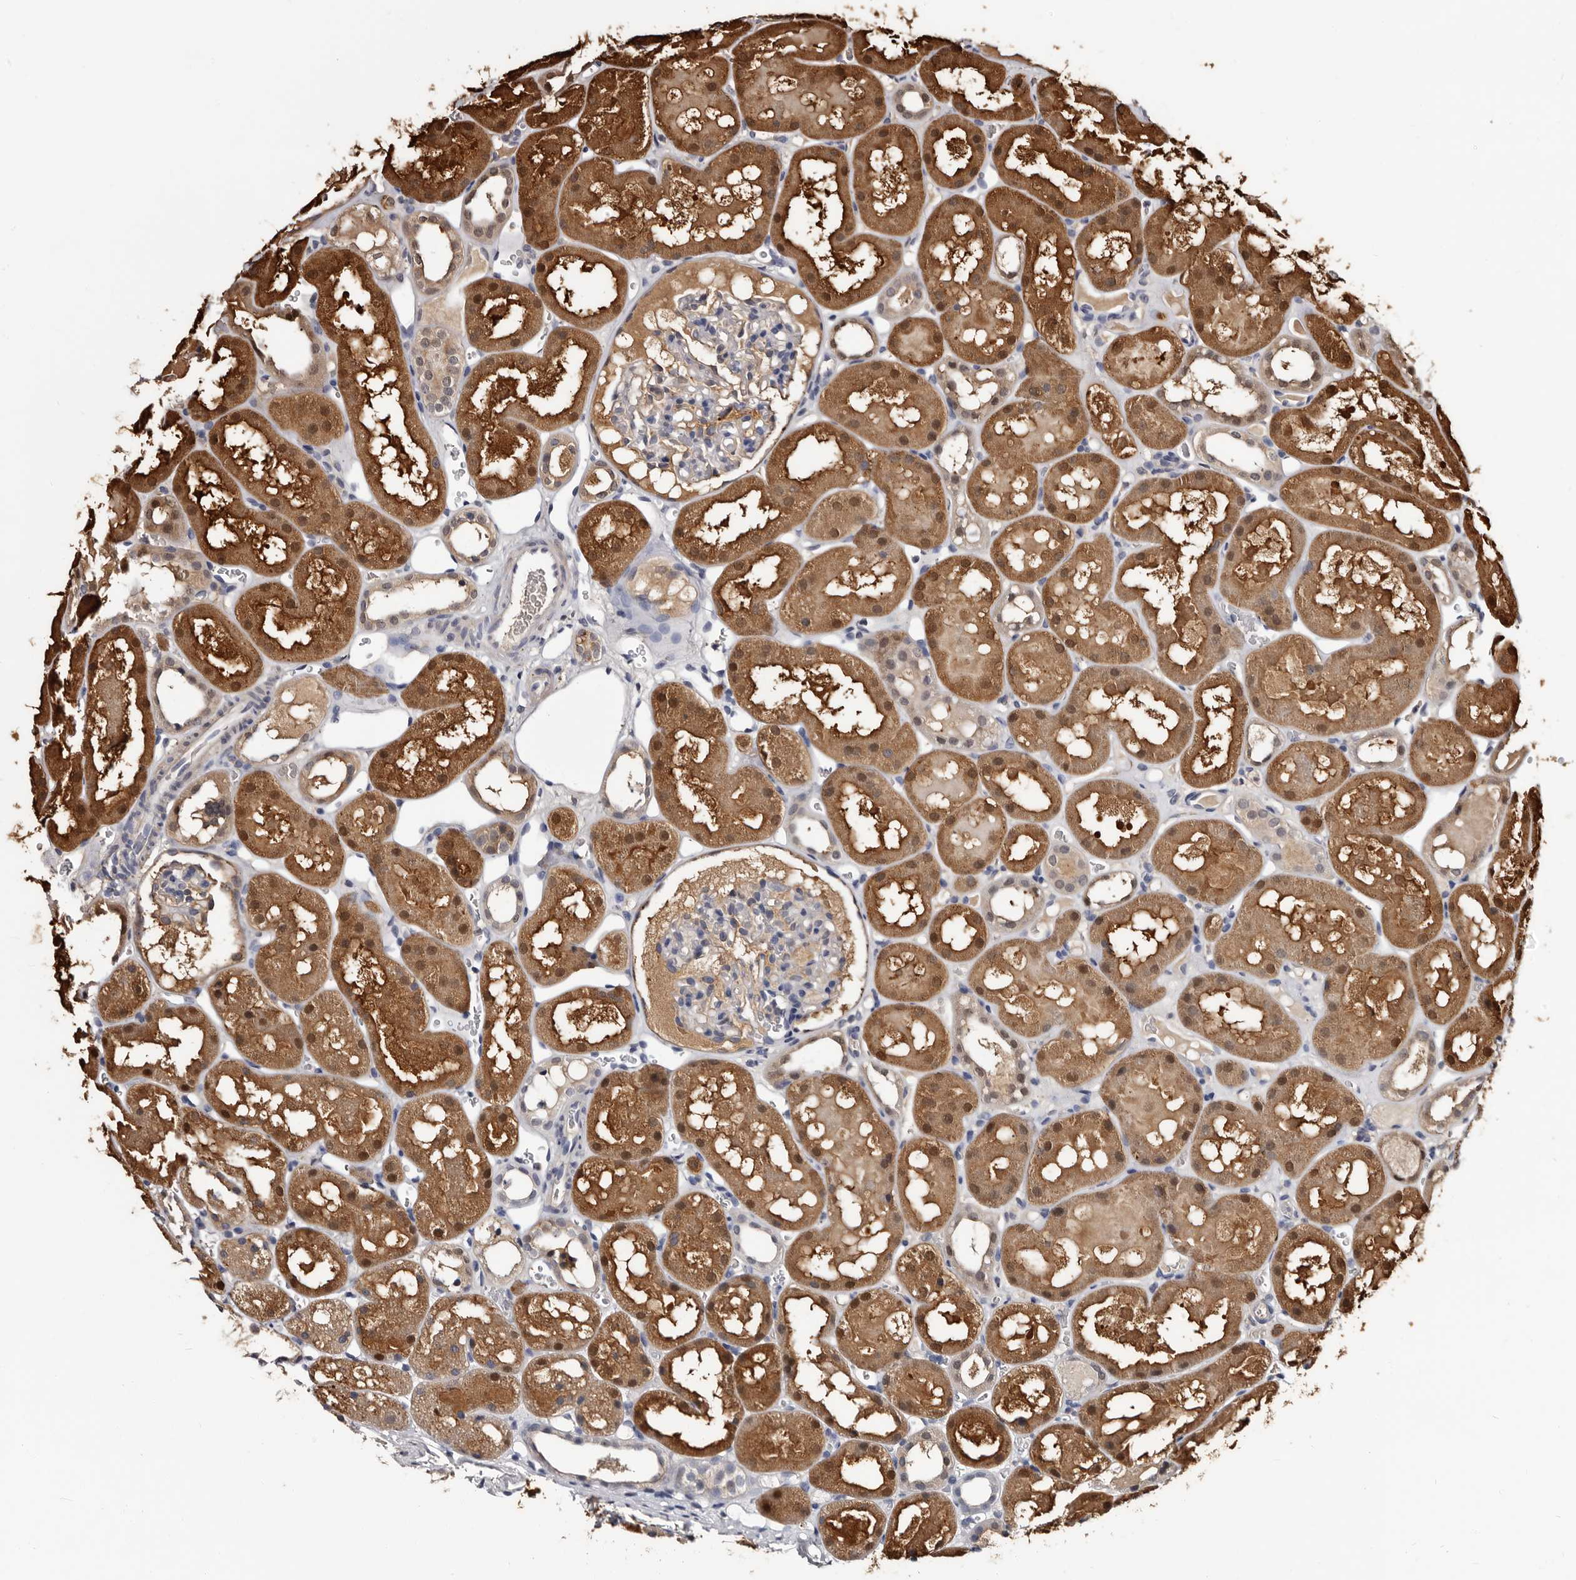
{"staining": {"intensity": "moderate", "quantity": "<25%", "location": "cytoplasmic/membranous"}, "tissue": "kidney", "cell_type": "Cells in glomeruli", "image_type": "normal", "snomed": [{"axis": "morphology", "description": "Normal tissue, NOS"}, {"axis": "topography", "description": "Kidney"}, {"axis": "topography", "description": "Urinary bladder"}], "caption": "High-power microscopy captured an IHC photomicrograph of unremarkable kidney, revealing moderate cytoplasmic/membranous positivity in about <25% of cells in glomeruli.", "gene": "DNPH1", "patient": {"sex": "male", "age": 16}}